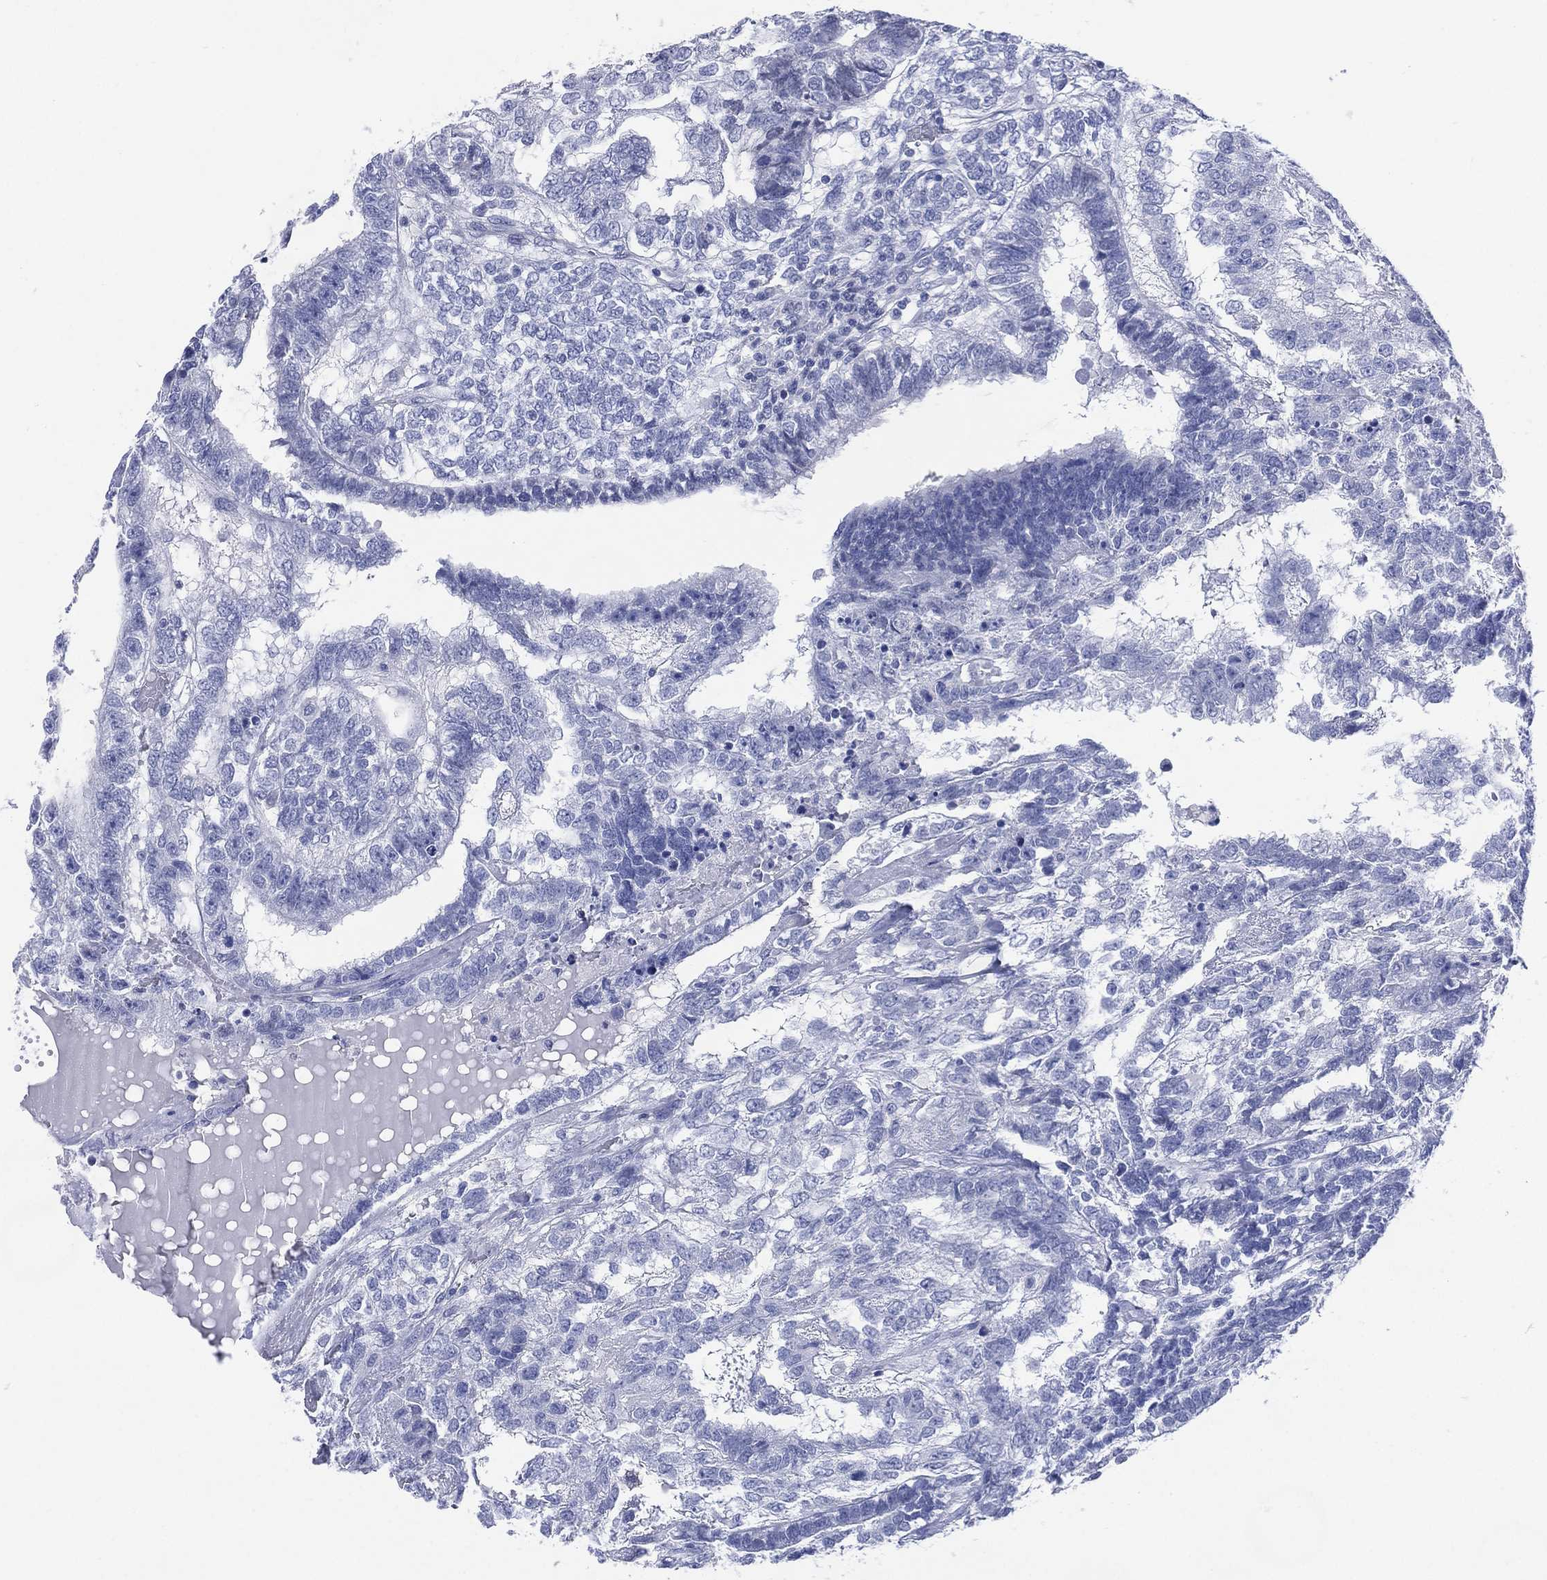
{"staining": {"intensity": "negative", "quantity": "none", "location": "none"}, "tissue": "testis cancer", "cell_type": "Tumor cells", "image_type": "cancer", "snomed": [{"axis": "morphology", "description": "Seminoma, NOS"}, {"axis": "morphology", "description": "Carcinoma, Embryonal, NOS"}, {"axis": "topography", "description": "Testis"}], "caption": "This micrograph is of testis embryonal carcinoma stained with immunohistochemistry to label a protein in brown with the nuclei are counter-stained blue. There is no staining in tumor cells.", "gene": "TMEM247", "patient": {"sex": "male", "age": 41}}